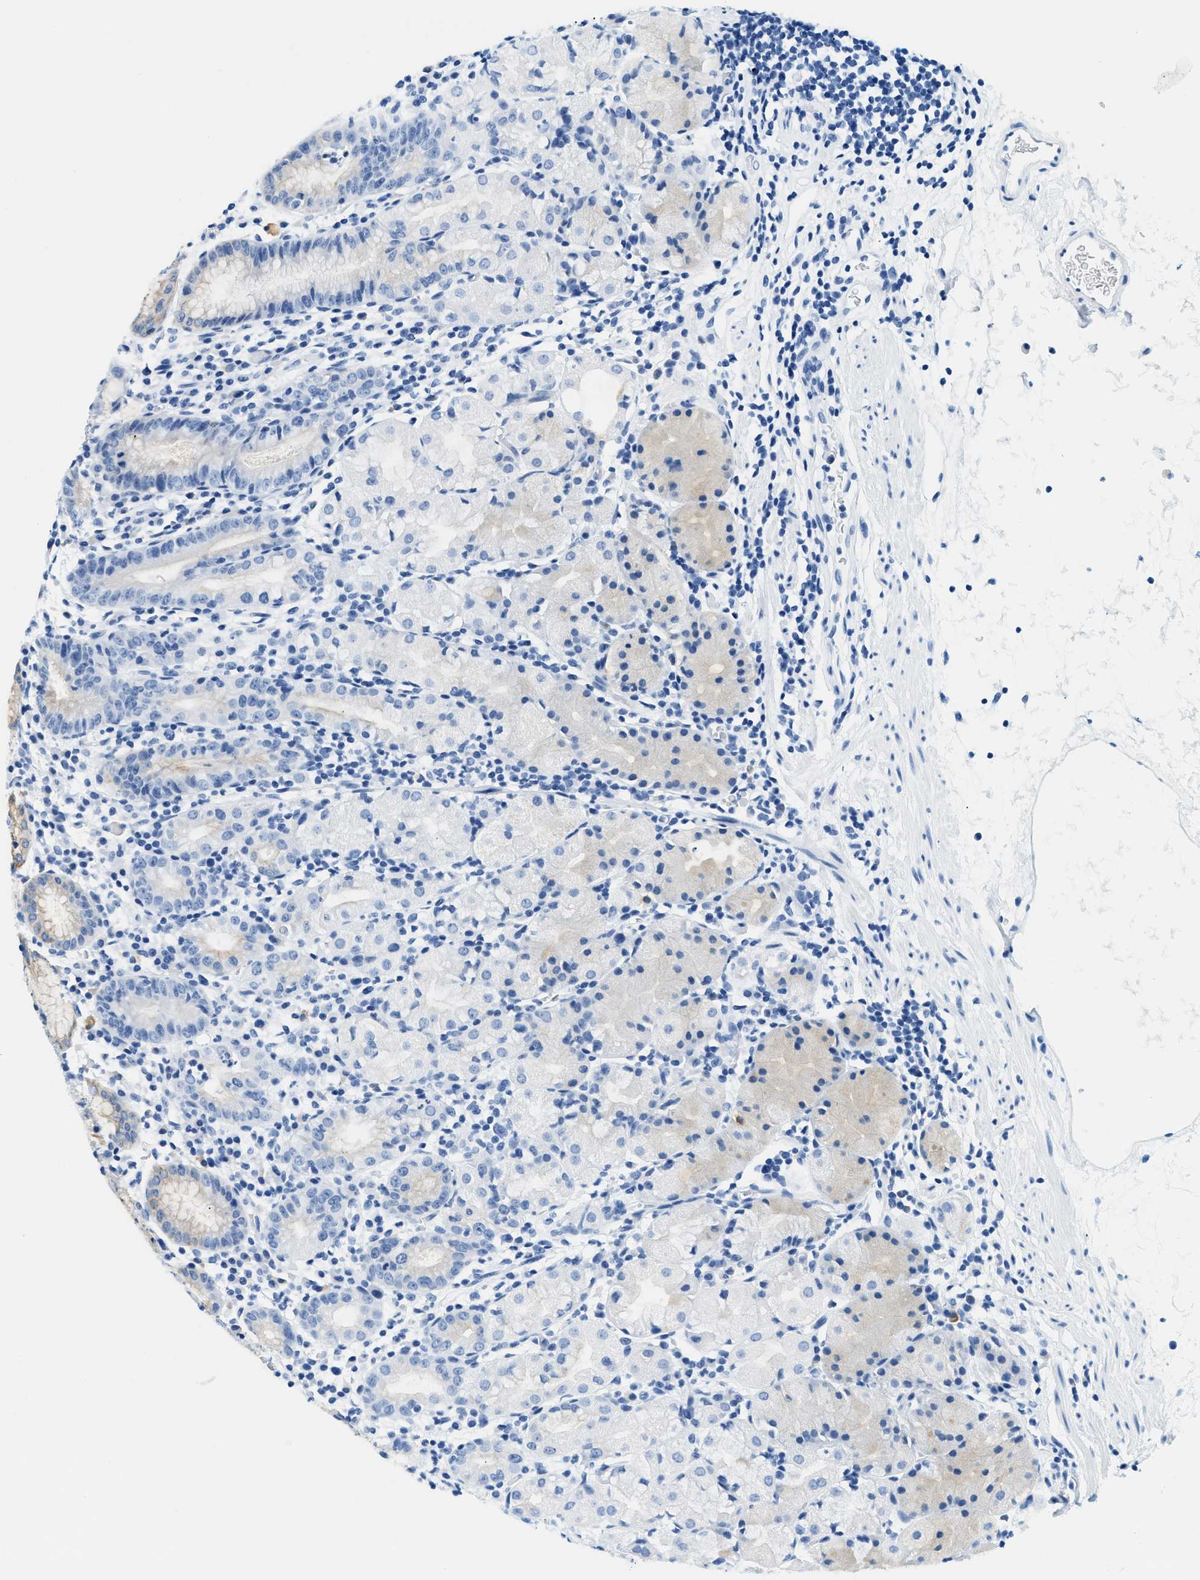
{"staining": {"intensity": "weak", "quantity": "<25%", "location": "cytoplasmic/membranous"}, "tissue": "stomach", "cell_type": "Glandular cells", "image_type": "normal", "snomed": [{"axis": "morphology", "description": "Normal tissue, NOS"}, {"axis": "topography", "description": "Stomach"}, {"axis": "topography", "description": "Stomach, lower"}], "caption": "High power microscopy micrograph of an immunohistochemistry photomicrograph of unremarkable stomach, revealing no significant expression in glandular cells.", "gene": "STXBP2", "patient": {"sex": "female", "age": 75}}